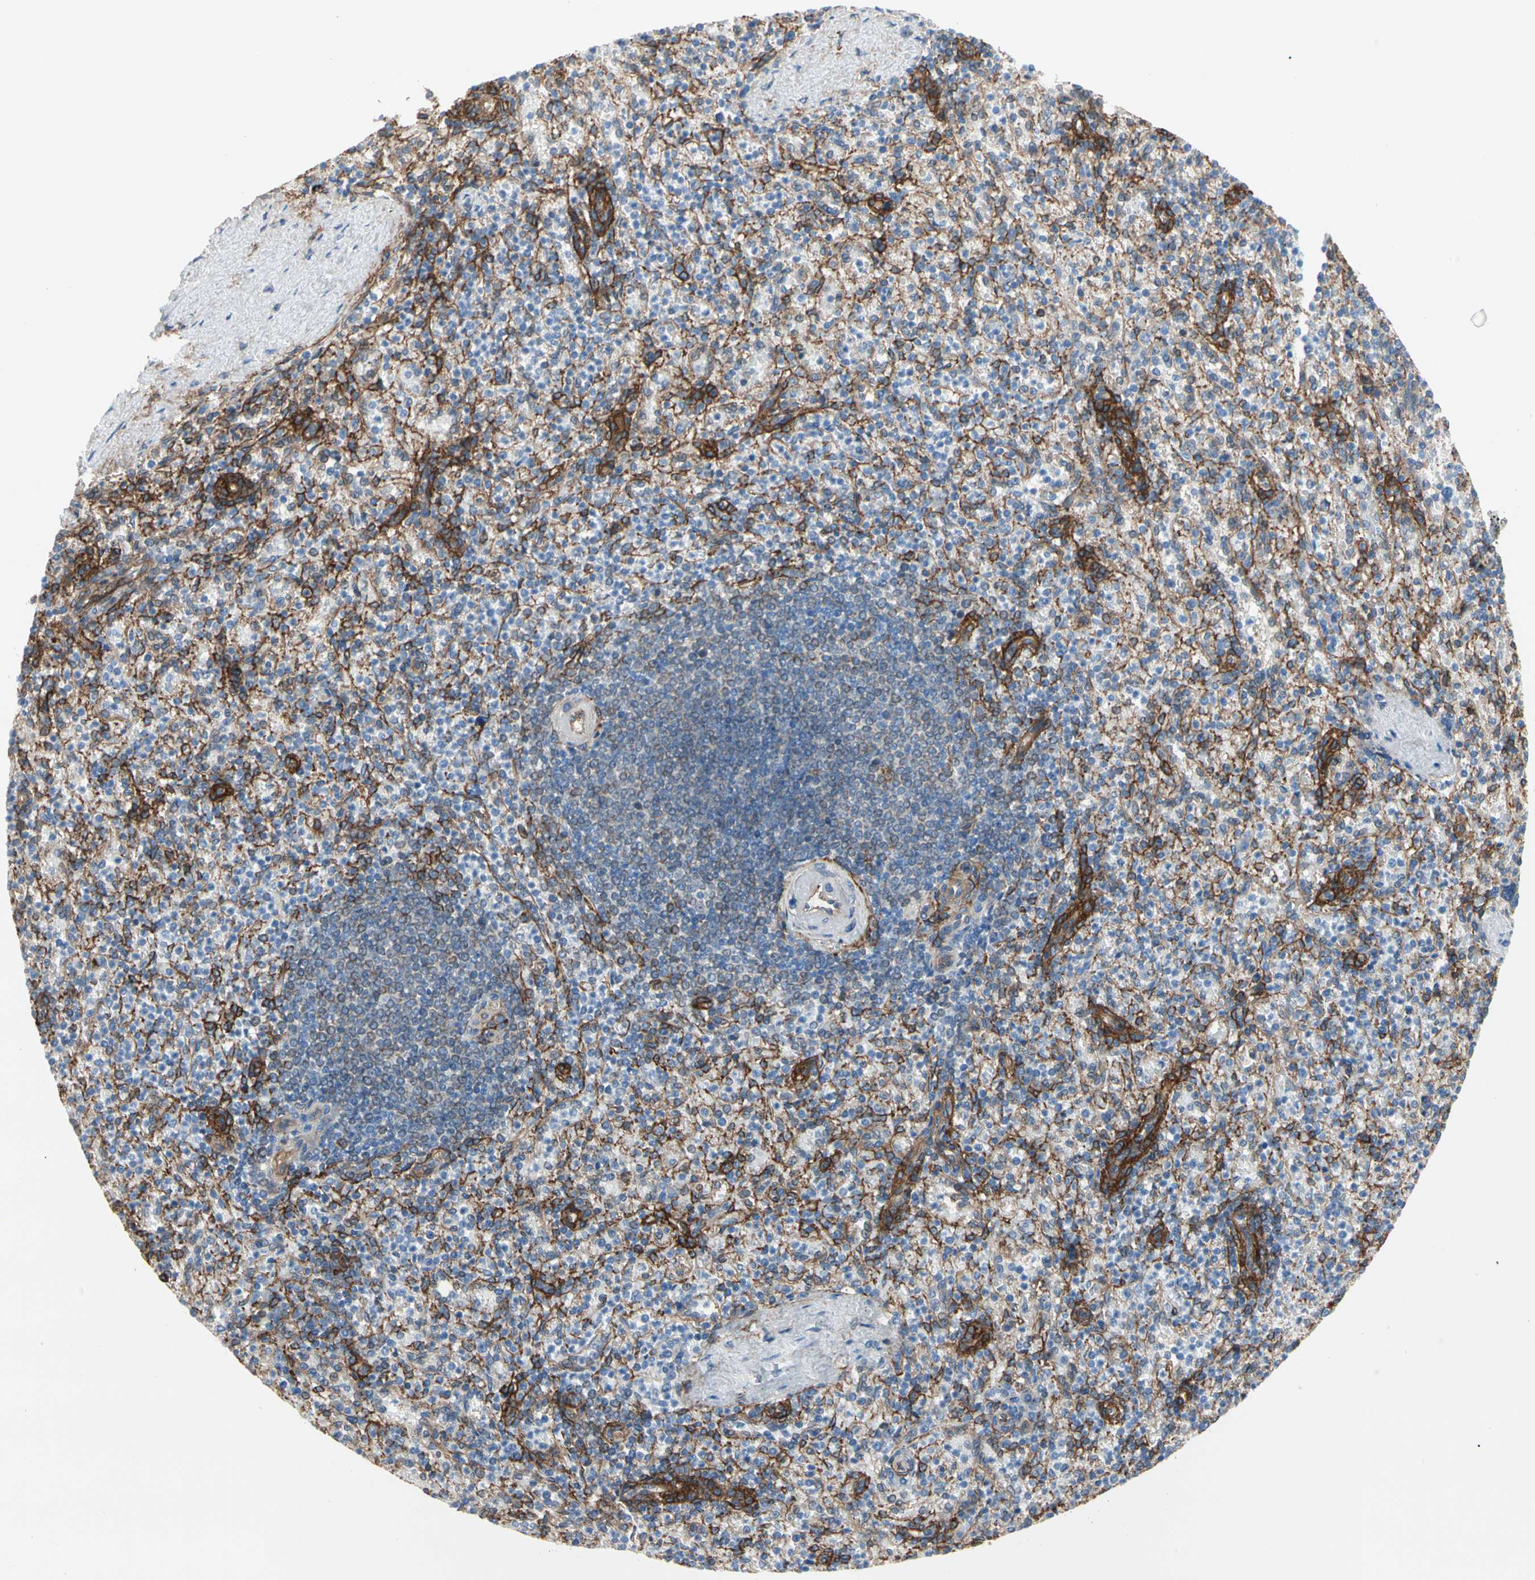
{"staining": {"intensity": "weak", "quantity": "<25%", "location": "cytoplasmic/membranous"}, "tissue": "spleen", "cell_type": "Cells in red pulp", "image_type": "normal", "snomed": [{"axis": "morphology", "description": "Normal tissue, NOS"}, {"axis": "topography", "description": "Spleen"}], "caption": "Protein analysis of benign spleen reveals no significant positivity in cells in red pulp.", "gene": "EPB41L2", "patient": {"sex": "female", "age": 74}}